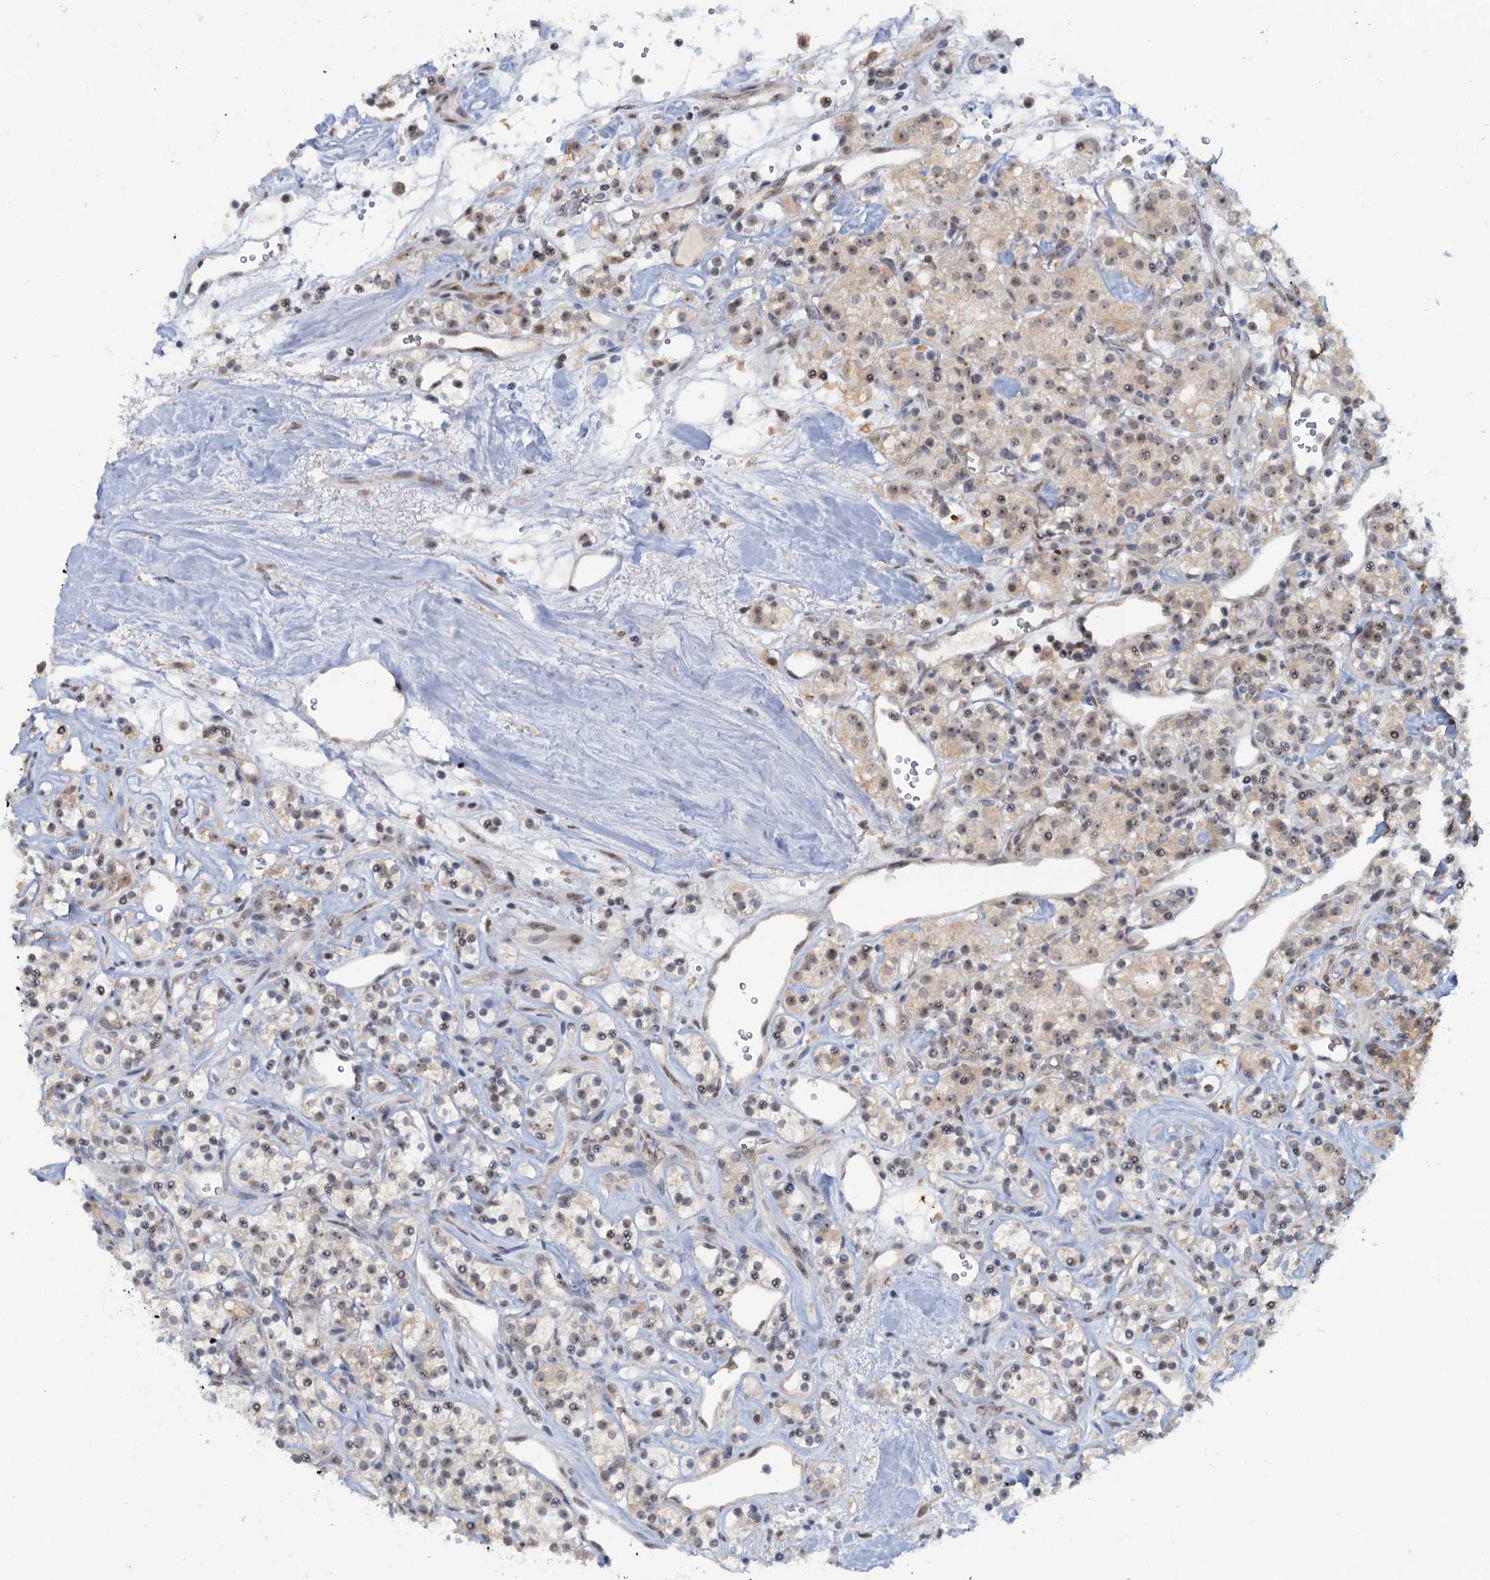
{"staining": {"intensity": "weak", "quantity": ">75%", "location": "cytoplasmic/membranous,nuclear"}, "tissue": "renal cancer", "cell_type": "Tumor cells", "image_type": "cancer", "snomed": [{"axis": "morphology", "description": "Adenocarcinoma, NOS"}, {"axis": "topography", "description": "Kidney"}], "caption": "Adenocarcinoma (renal) tissue reveals weak cytoplasmic/membranous and nuclear expression in approximately >75% of tumor cells", "gene": "C1D", "patient": {"sex": "male", "age": 77}}